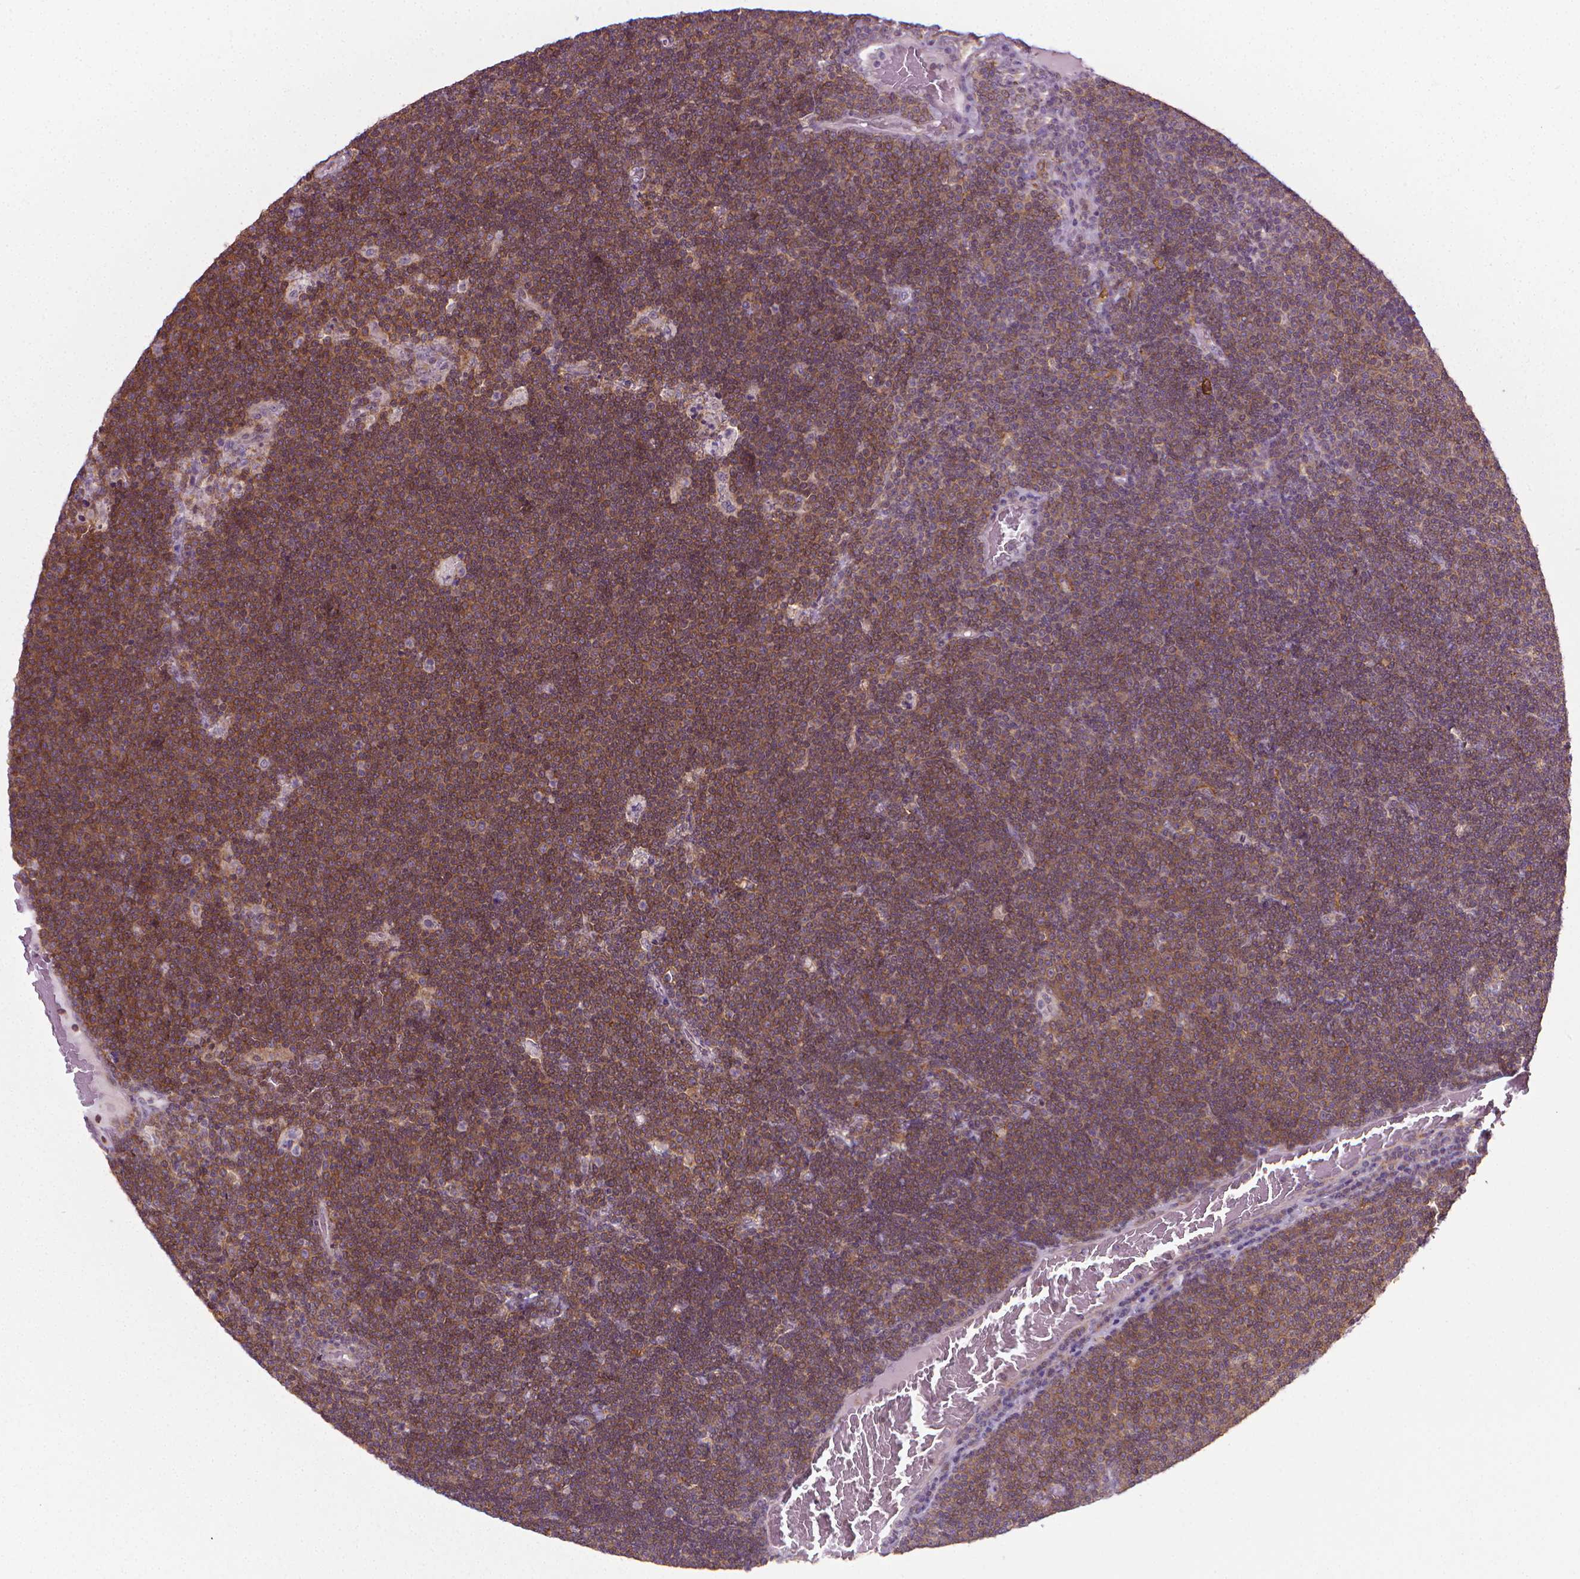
{"staining": {"intensity": "moderate", "quantity": ">75%", "location": "cytoplasmic/membranous"}, "tissue": "lymphoma", "cell_type": "Tumor cells", "image_type": "cancer", "snomed": [{"axis": "morphology", "description": "Malignant lymphoma, non-Hodgkin's type, Low grade"}, {"axis": "topography", "description": "Brain"}], "caption": "Immunohistochemical staining of lymphoma reveals moderate cytoplasmic/membranous protein positivity in approximately >75% of tumor cells.", "gene": "PRAG1", "patient": {"sex": "female", "age": 66}}